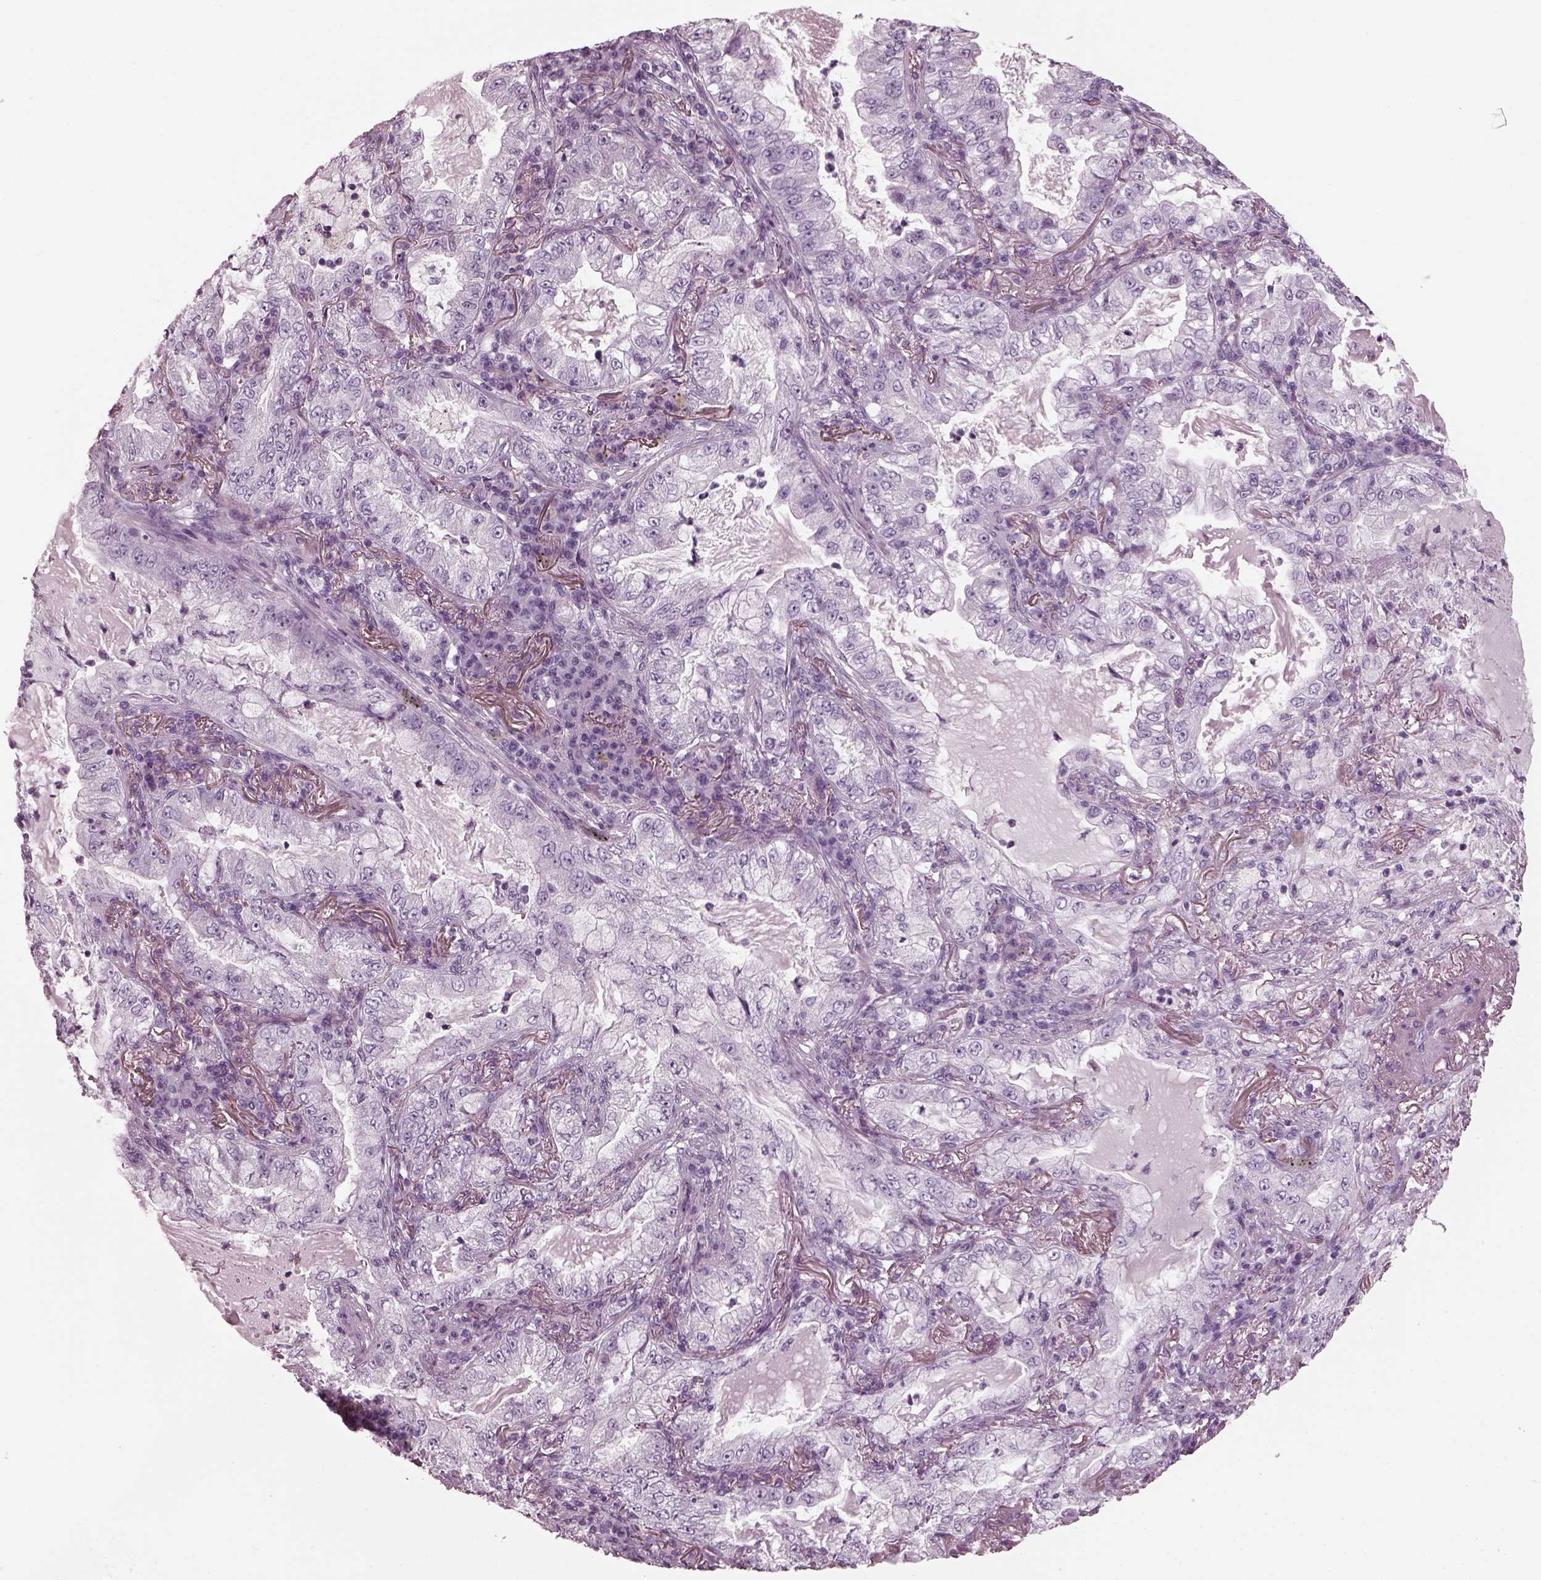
{"staining": {"intensity": "negative", "quantity": "none", "location": "none"}, "tissue": "lung cancer", "cell_type": "Tumor cells", "image_type": "cancer", "snomed": [{"axis": "morphology", "description": "Adenocarcinoma, NOS"}, {"axis": "topography", "description": "Lung"}], "caption": "Adenocarcinoma (lung) stained for a protein using immunohistochemistry reveals no staining tumor cells.", "gene": "RCVRN", "patient": {"sex": "female", "age": 73}}